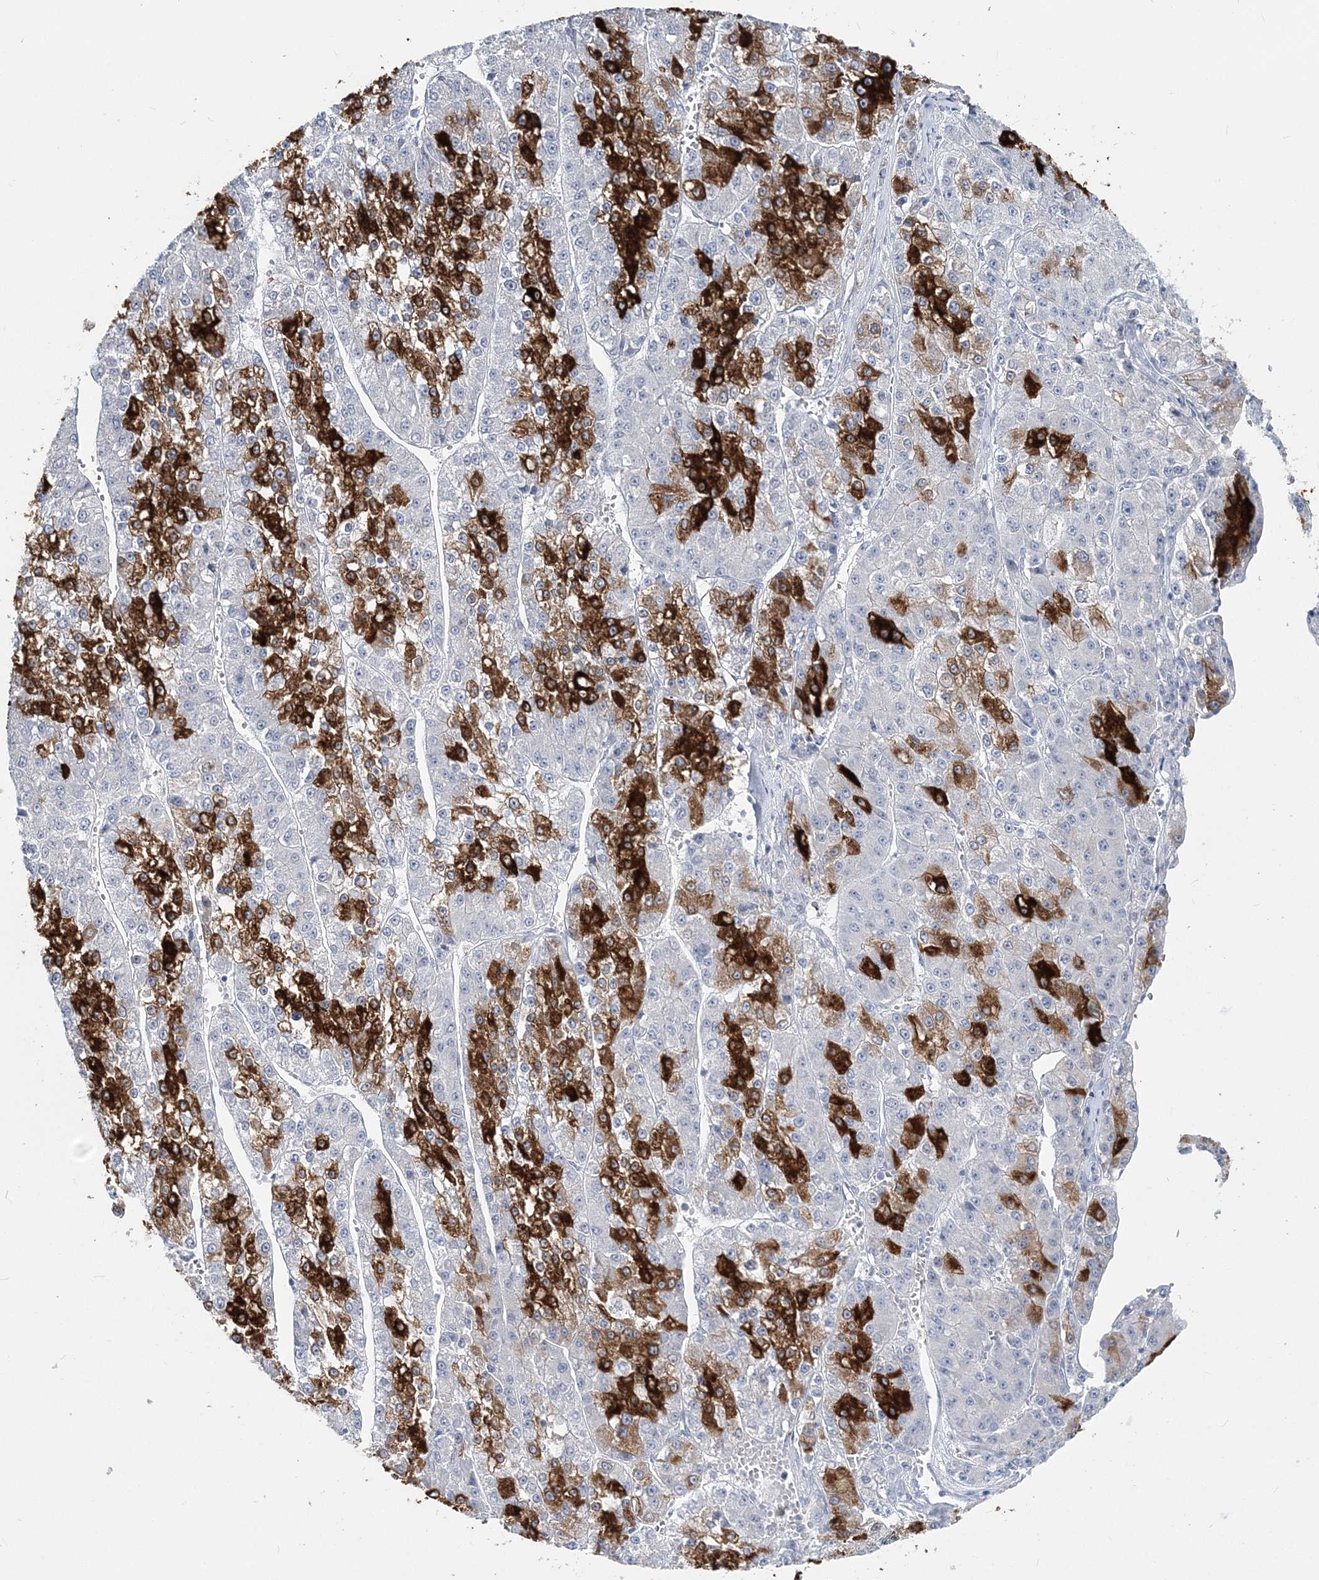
{"staining": {"intensity": "strong", "quantity": "25%-75%", "location": "cytoplasmic/membranous"}, "tissue": "liver cancer", "cell_type": "Tumor cells", "image_type": "cancer", "snomed": [{"axis": "morphology", "description": "Carcinoma, Hepatocellular, NOS"}, {"axis": "topography", "description": "Liver"}], "caption": "DAB (3,3'-diaminobenzidine) immunohistochemical staining of human liver cancer (hepatocellular carcinoma) displays strong cytoplasmic/membranous protein expression in approximately 25%-75% of tumor cells. The staining was performed using DAB (3,3'-diaminobenzidine), with brown indicating positive protein expression. Nuclei are stained blue with hematoxylin.", "gene": "CYP3A4", "patient": {"sex": "female", "age": 73}}